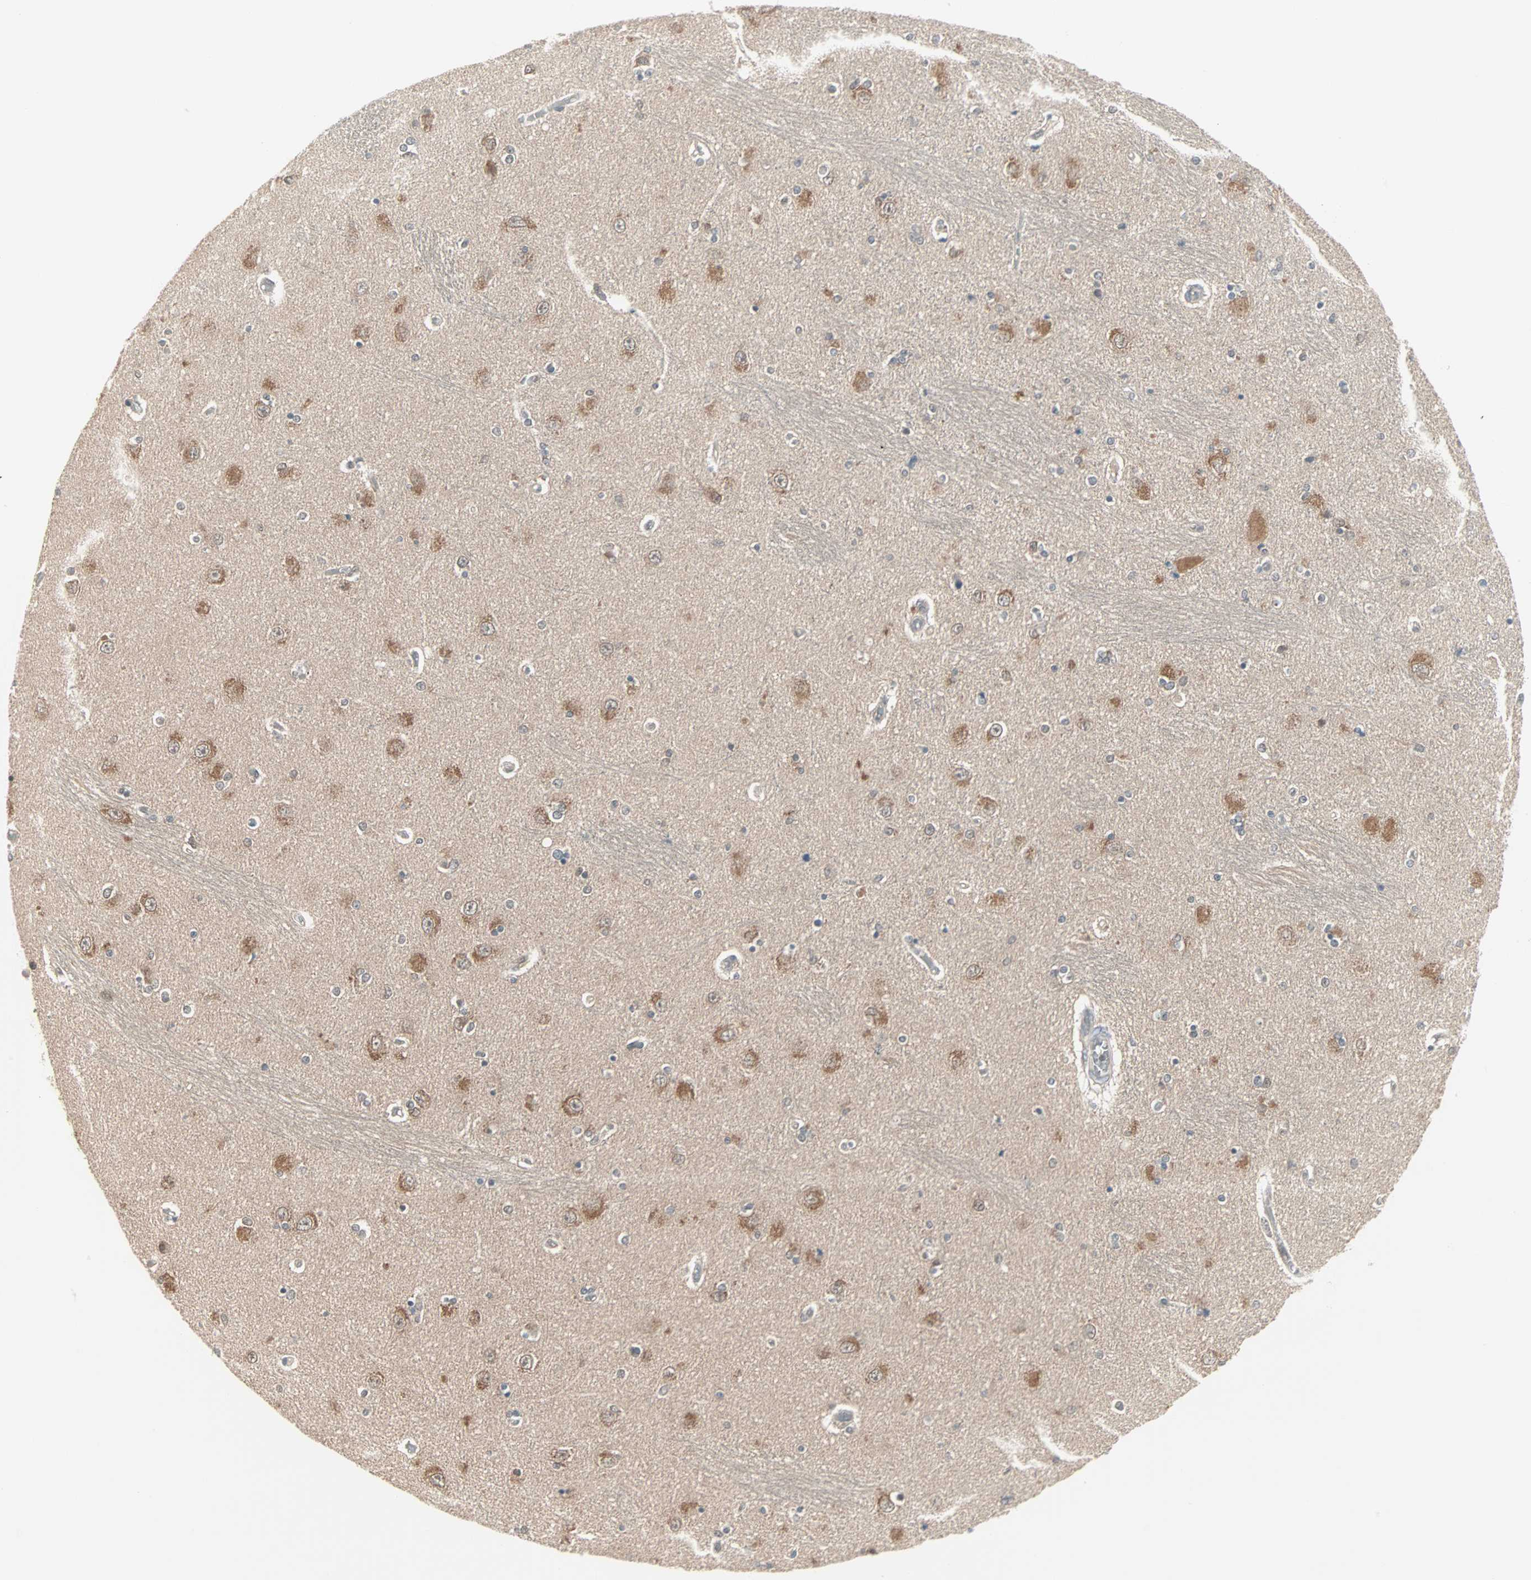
{"staining": {"intensity": "negative", "quantity": "none", "location": "none"}, "tissue": "hippocampus", "cell_type": "Glial cells", "image_type": "normal", "snomed": [{"axis": "morphology", "description": "Normal tissue, NOS"}, {"axis": "topography", "description": "Hippocampus"}], "caption": "Immunohistochemistry photomicrograph of normal hippocampus: hippocampus stained with DAB demonstrates no significant protein positivity in glial cells.", "gene": "PTPA", "patient": {"sex": "female", "age": 54}}